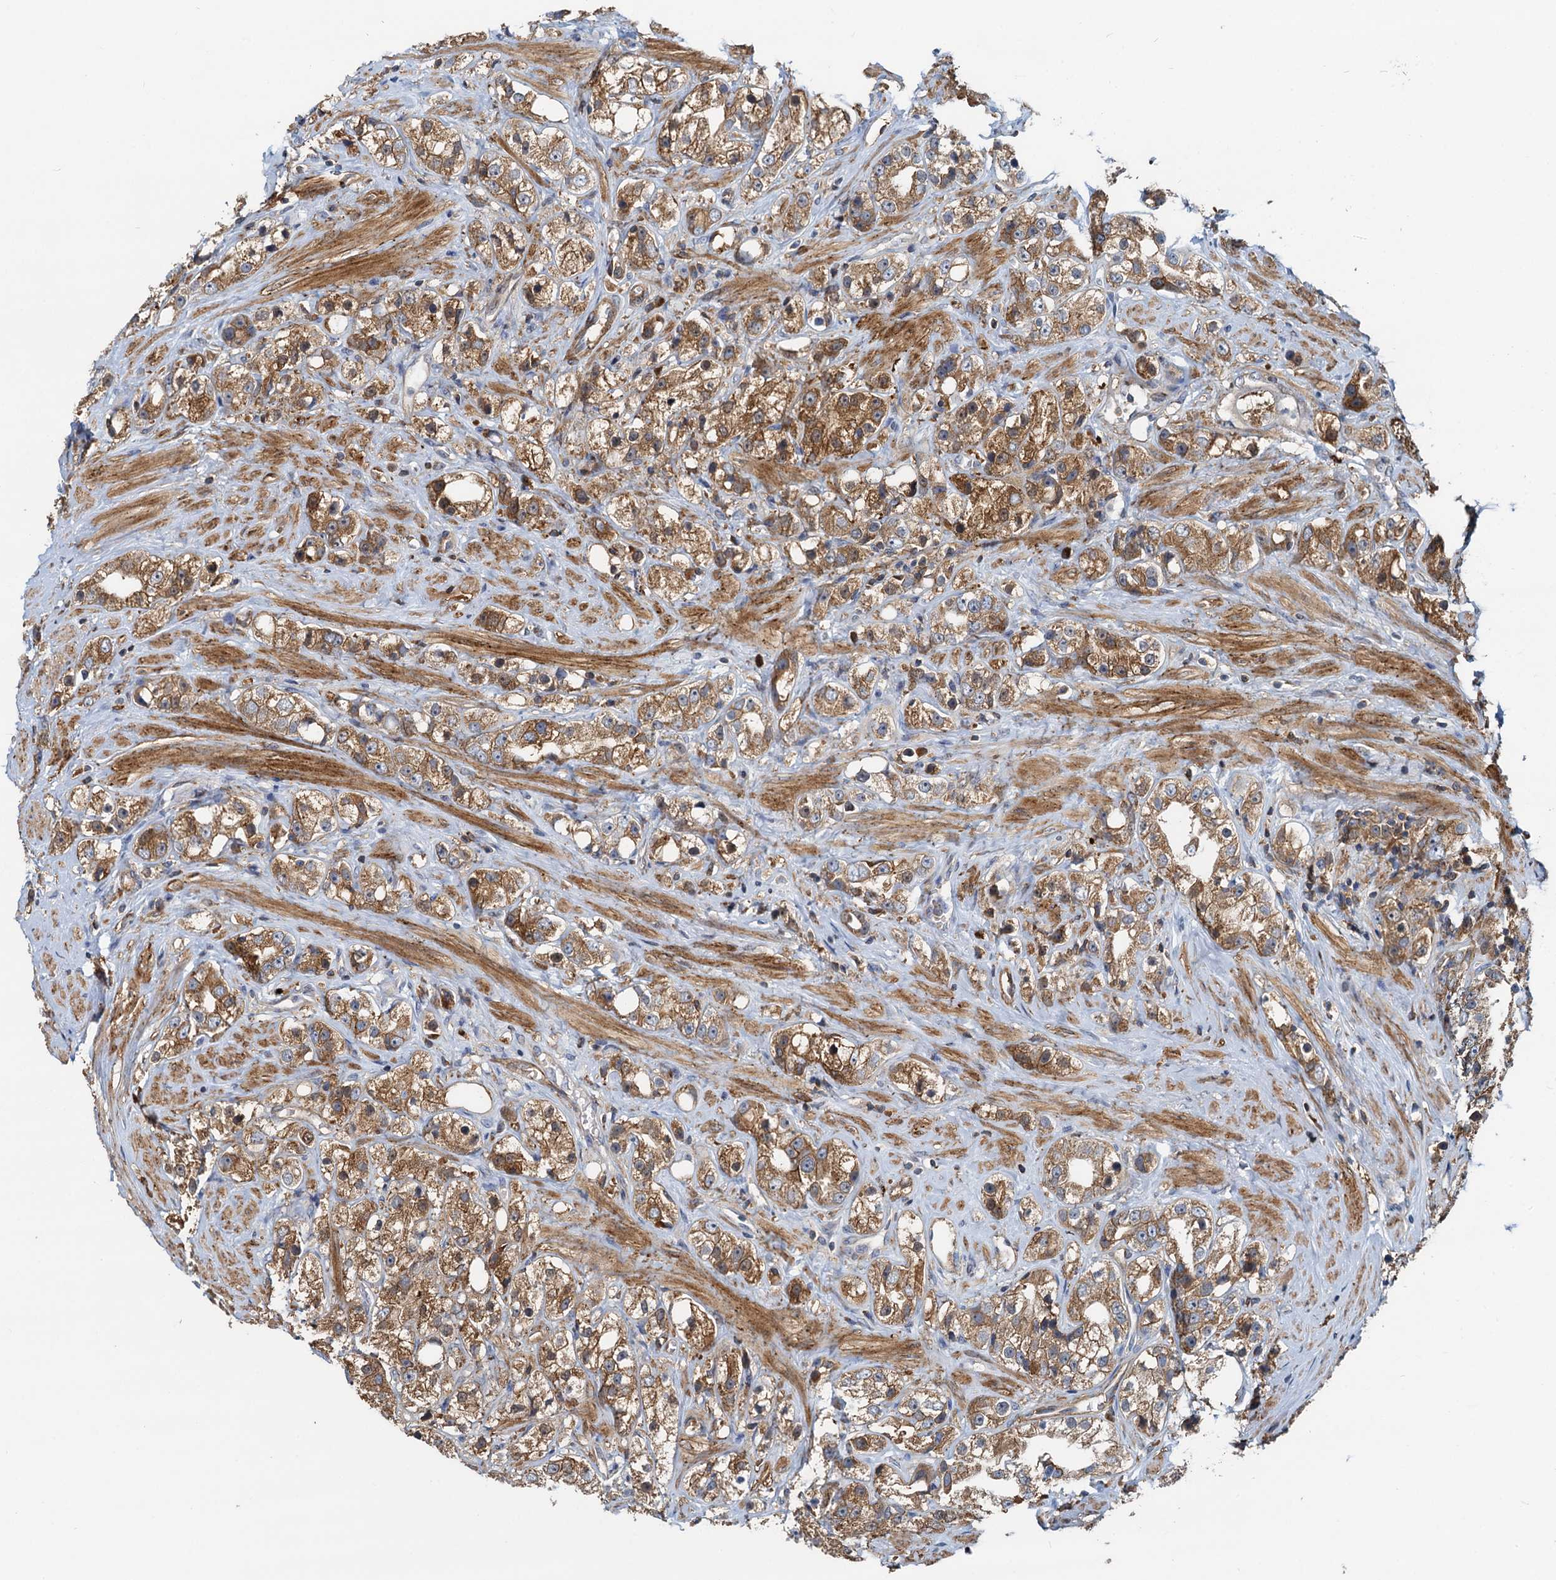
{"staining": {"intensity": "moderate", "quantity": ">75%", "location": "cytoplasmic/membranous"}, "tissue": "prostate cancer", "cell_type": "Tumor cells", "image_type": "cancer", "snomed": [{"axis": "morphology", "description": "Adenocarcinoma, NOS"}, {"axis": "topography", "description": "Prostate"}], "caption": "A brown stain highlights moderate cytoplasmic/membranous positivity of a protein in prostate adenocarcinoma tumor cells.", "gene": "LNX2", "patient": {"sex": "male", "age": 79}}